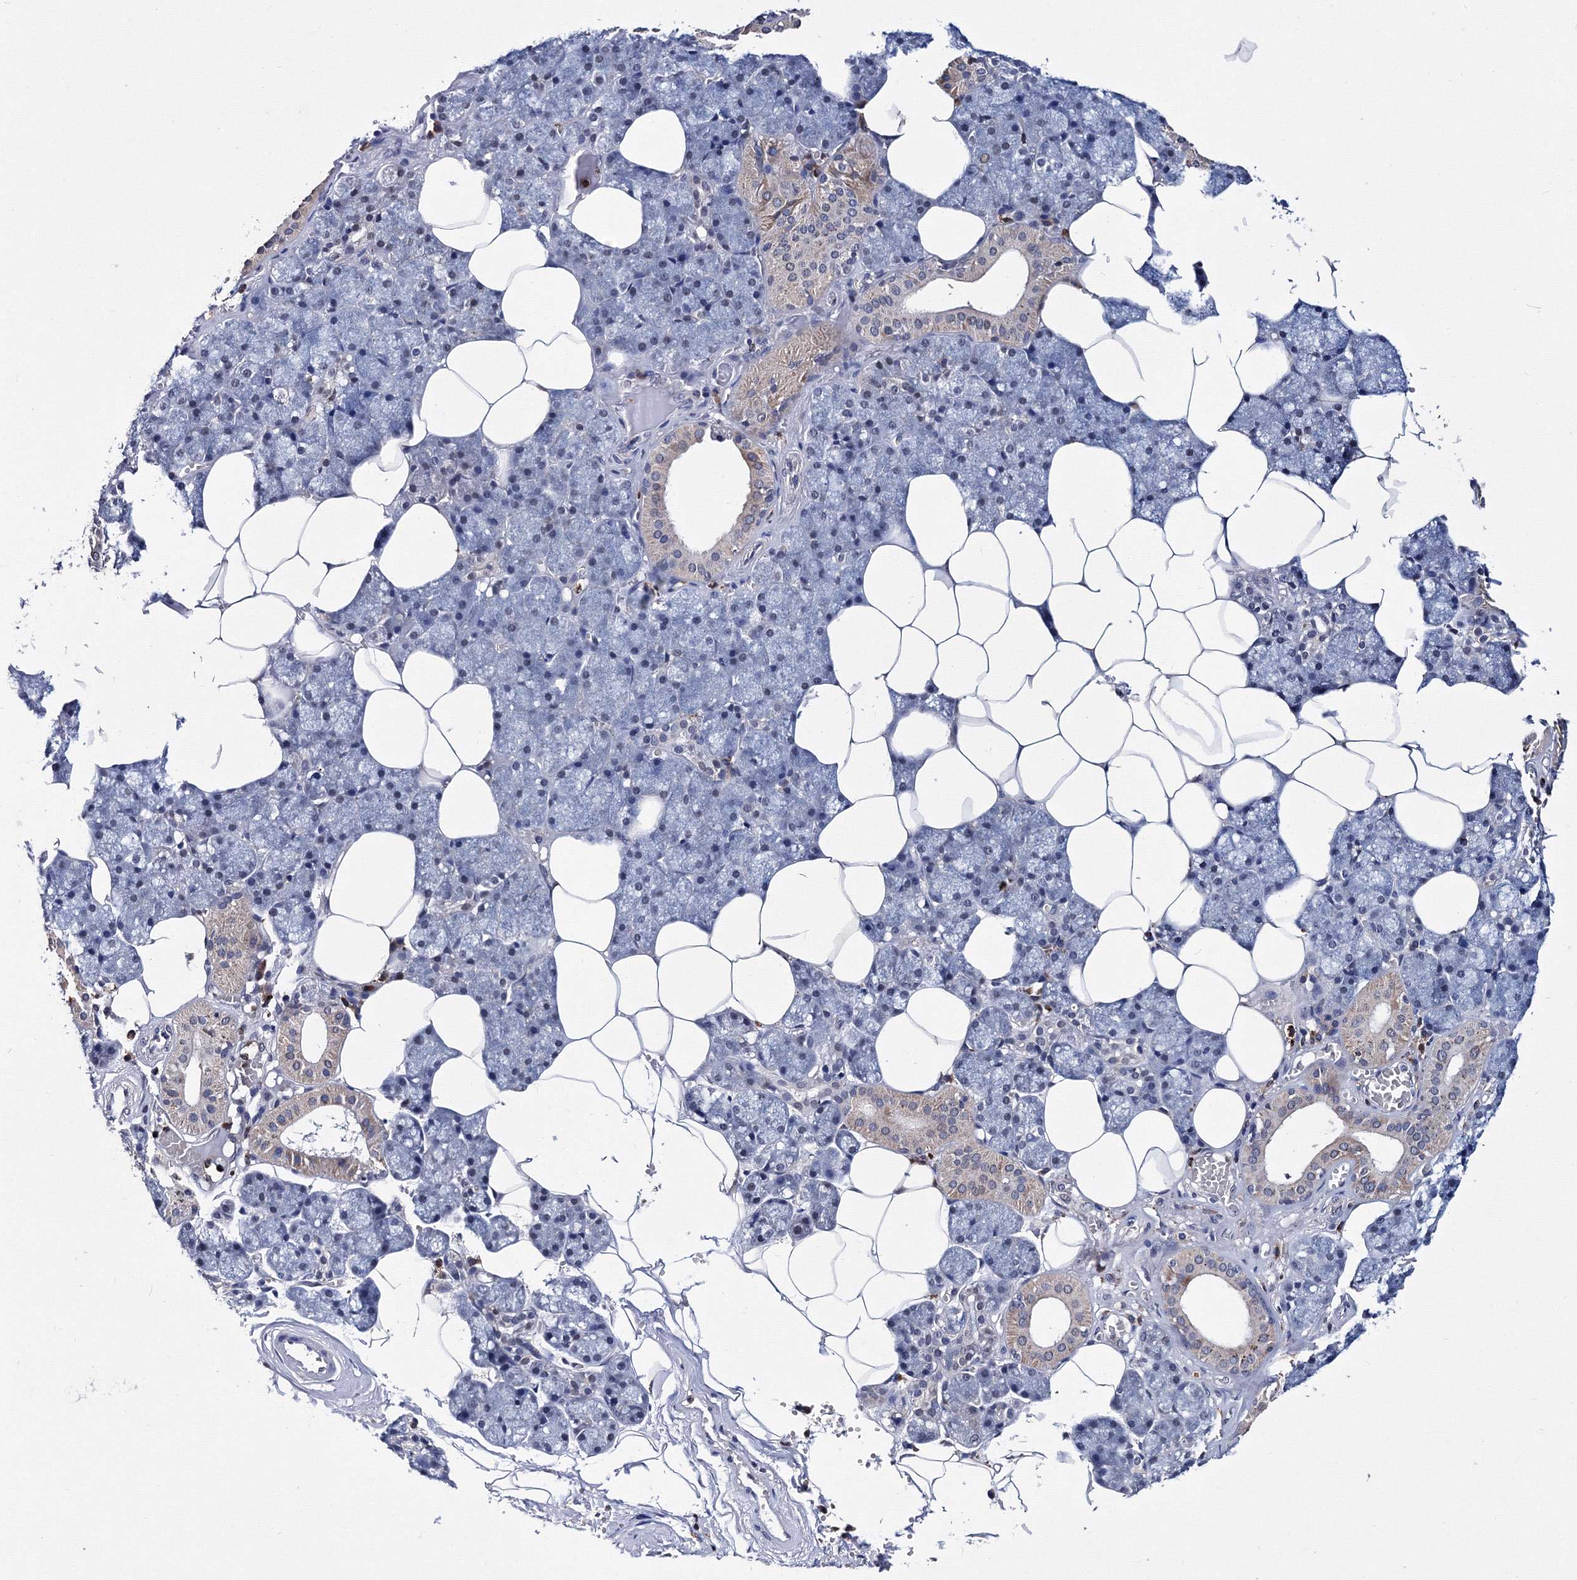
{"staining": {"intensity": "weak", "quantity": "<25%", "location": "cytoplasmic/membranous"}, "tissue": "salivary gland", "cell_type": "Glandular cells", "image_type": "normal", "snomed": [{"axis": "morphology", "description": "Normal tissue, NOS"}, {"axis": "topography", "description": "Salivary gland"}], "caption": "Immunohistochemical staining of normal human salivary gland displays no significant staining in glandular cells.", "gene": "PHYKPL", "patient": {"sex": "male", "age": 62}}